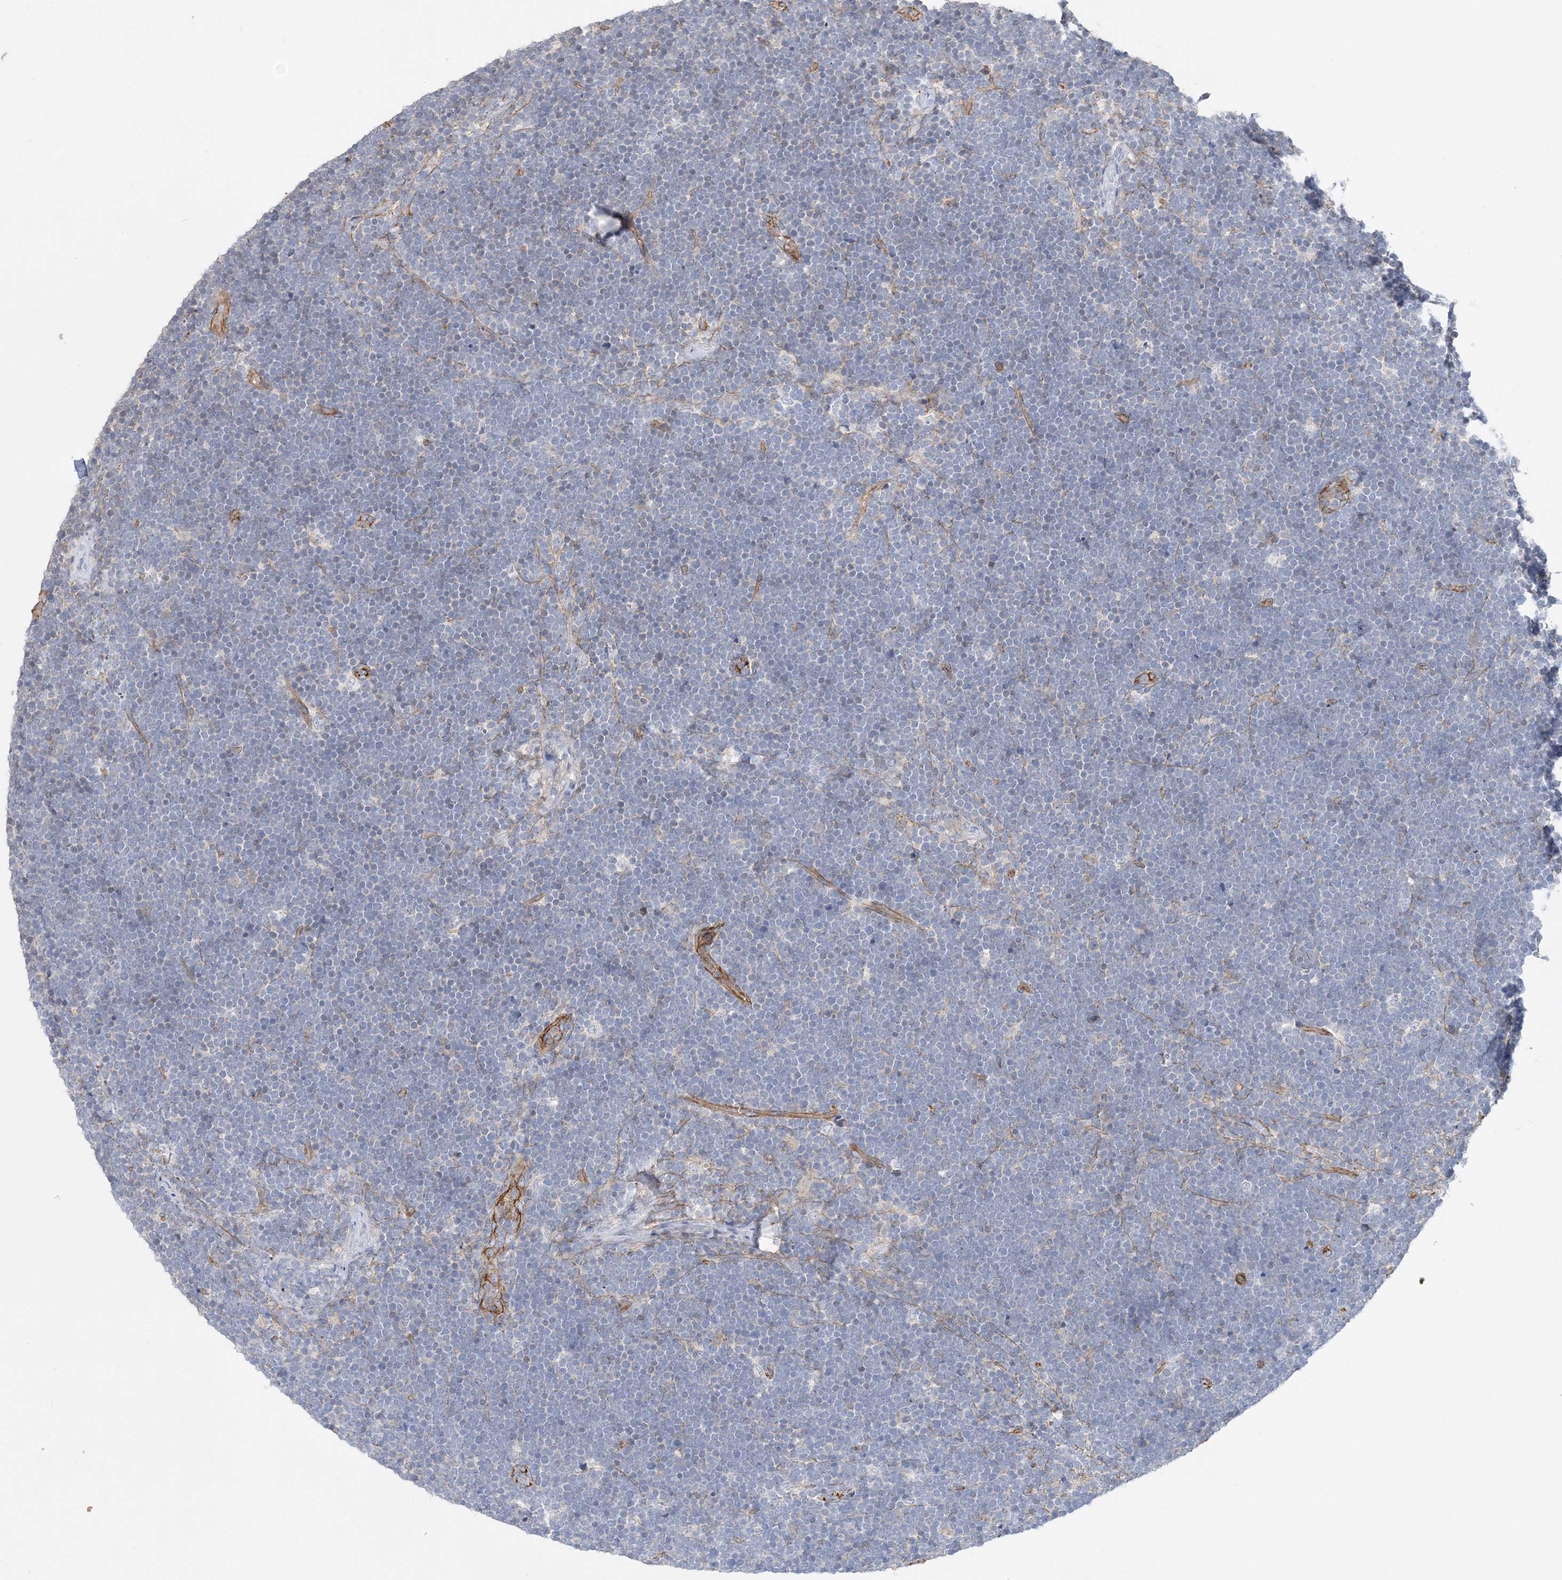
{"staining": {"intensity": "negative", "quantity": "none", "location": "none"}, "tissue": "lymphoma", "cell_type": "Tumor cells", "image_type": "cancer", "snomed": [{"axis": "morphology", "description": "Malignant lymphoma, non-Hodgkin's type, High grade"}, {"axis": "topography", "description": "Lymph node"}], "caption": "Immunohistochemistry (IHC) image of human high-grade malignant lymphoma, non-Hodgkin's type stained for a protein (brown), which displays no expression in tumor cells.", "gene": "PIGC", "patient": {"sex": "male", "age": 13}}